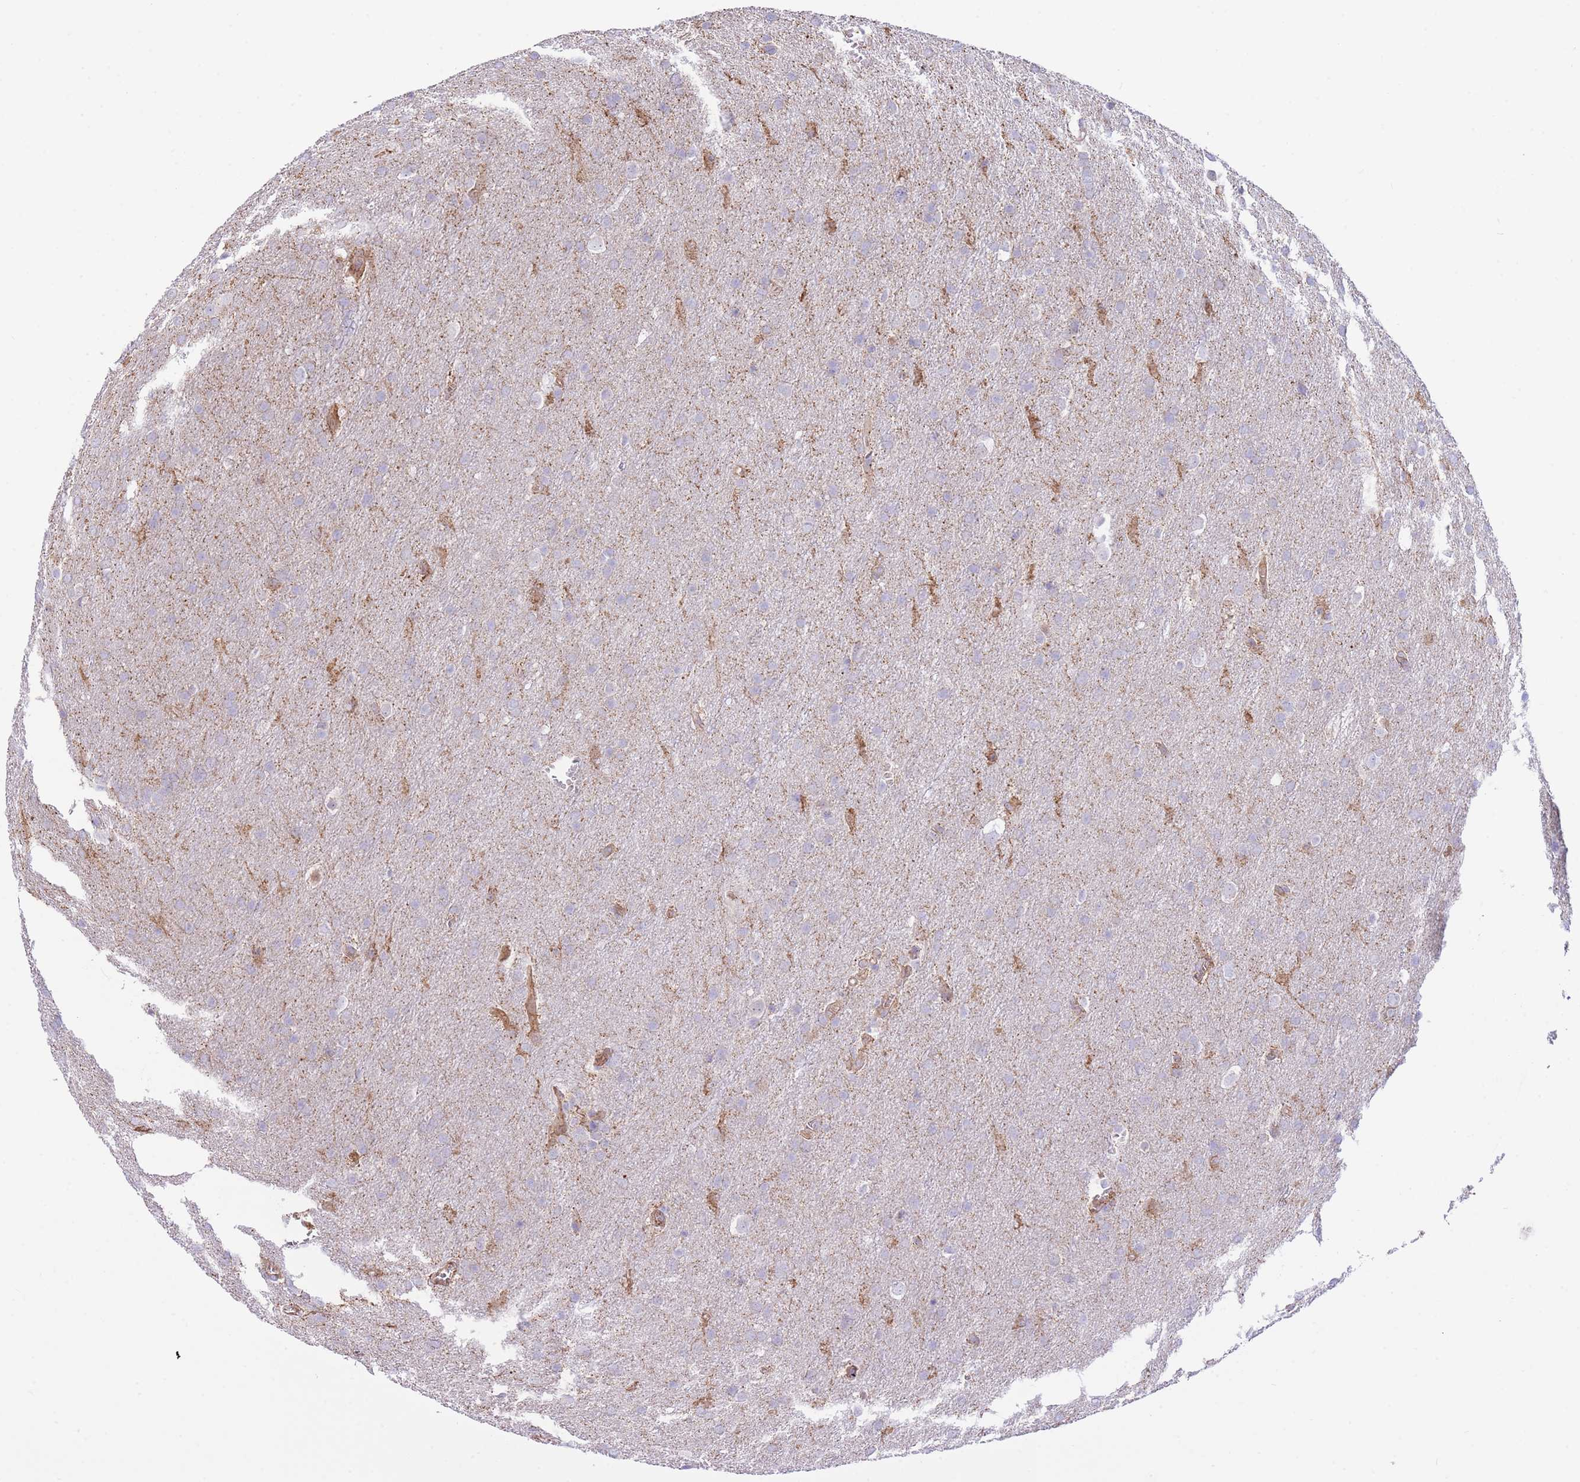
{"staining": {"intensity": "negative", "quantity": "none", "location": "none"}, "tissue": "glioma", "cell_type": "Tumor cells", "image_type": "cancer", "snomed": [{"axis": "morphology", "description": "Glioma, malignant, Low grade"}, {"axis": "topography", "description": "Brain"}], "caption": "Immunohistochemical staining of human glioma reveals no significant expression in tumor cells.", "gene": "PGM1", "patient": {"sex": "female", "age": 32}}